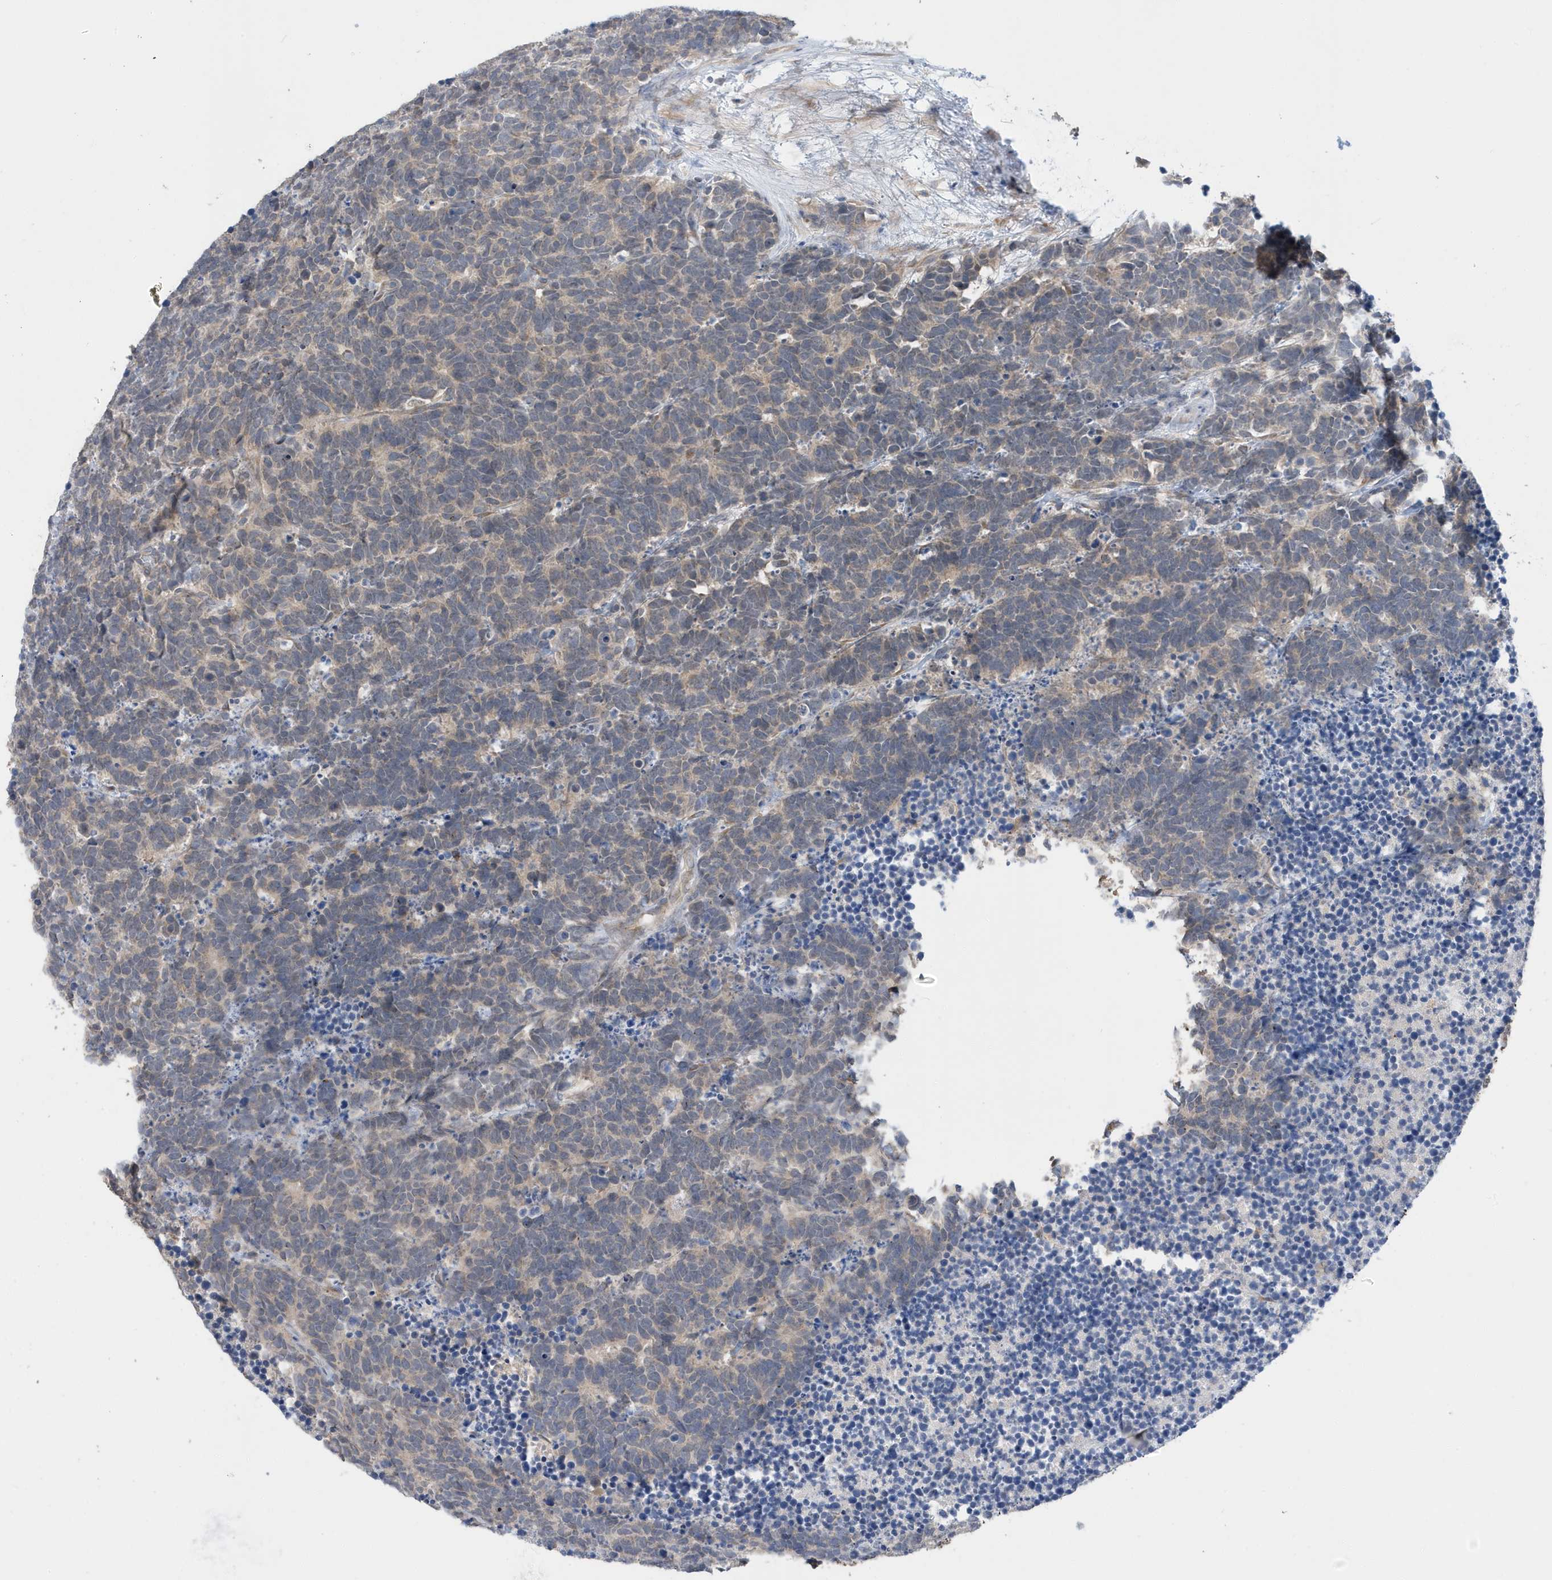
{"staining": {"intensity": "negative", "quantity": "none", "location": "none"}, "tissue": "carcinoid", "cell_type": "Tumor cells", "image_type": "cancer", "snomed": [{"axis": "morphology", "description": "Carcinoma, NOS"}, {"axis": "morphology", "description": "Carcinoid, malignant, NOS"}, {"axis": "topography", "description": "Urinary bladder"}], "caption": "Micrograph shows no protein expression in tumor cells of carcinoma tissue.", "gene": "LAPTM4A", "patient": {"sex": "male", "age": 57}}